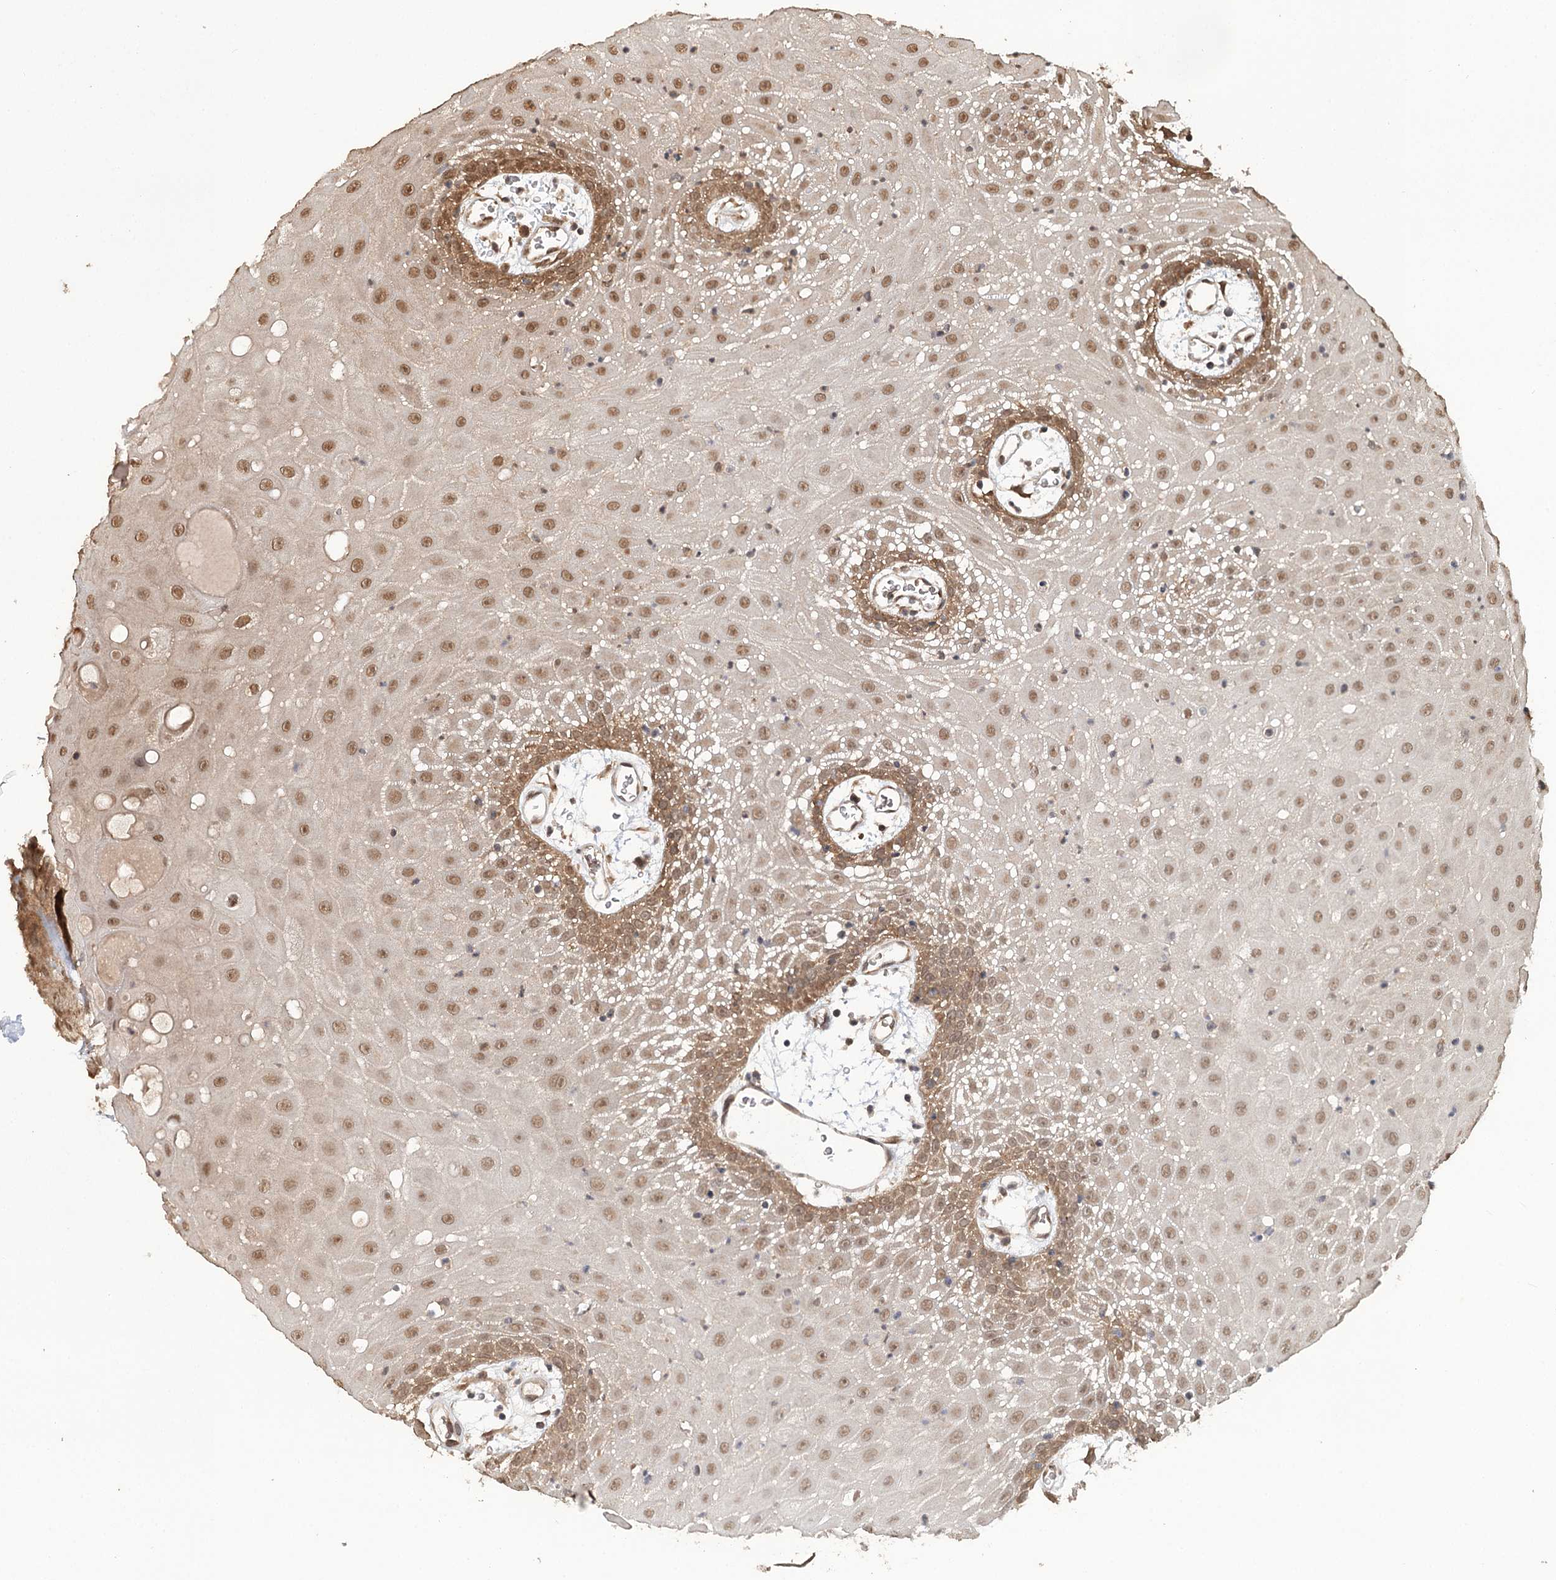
{"staining": {"intensity": "moderate", "quantity": ">75%", "location": "nuclear"}, "tissue": "oral mucosa", "cell_type": "Squamous epithelial cells", "image_type": "normal", "snomed": [{"axis": "morphology", "description": "Normal tissue, NOS"}, {"axis": "topography", "description": "Skeletal muscle"}, {"axis": "topography", "description": "Oral tissue"}, {"axis": "topography", "description": "Salivary gland"}, {"axis": "topography", "description": "Peripheral nerve tissue"}], "caption": "An image showing moderate nuclear positivity in about >75% of squamous epithelial cells in unremarkable oral mucosa, as visualized by brown immunohistochemical staining.", "gene": "N6AMT1", "patient": {"sex": "male", "age": 54}}